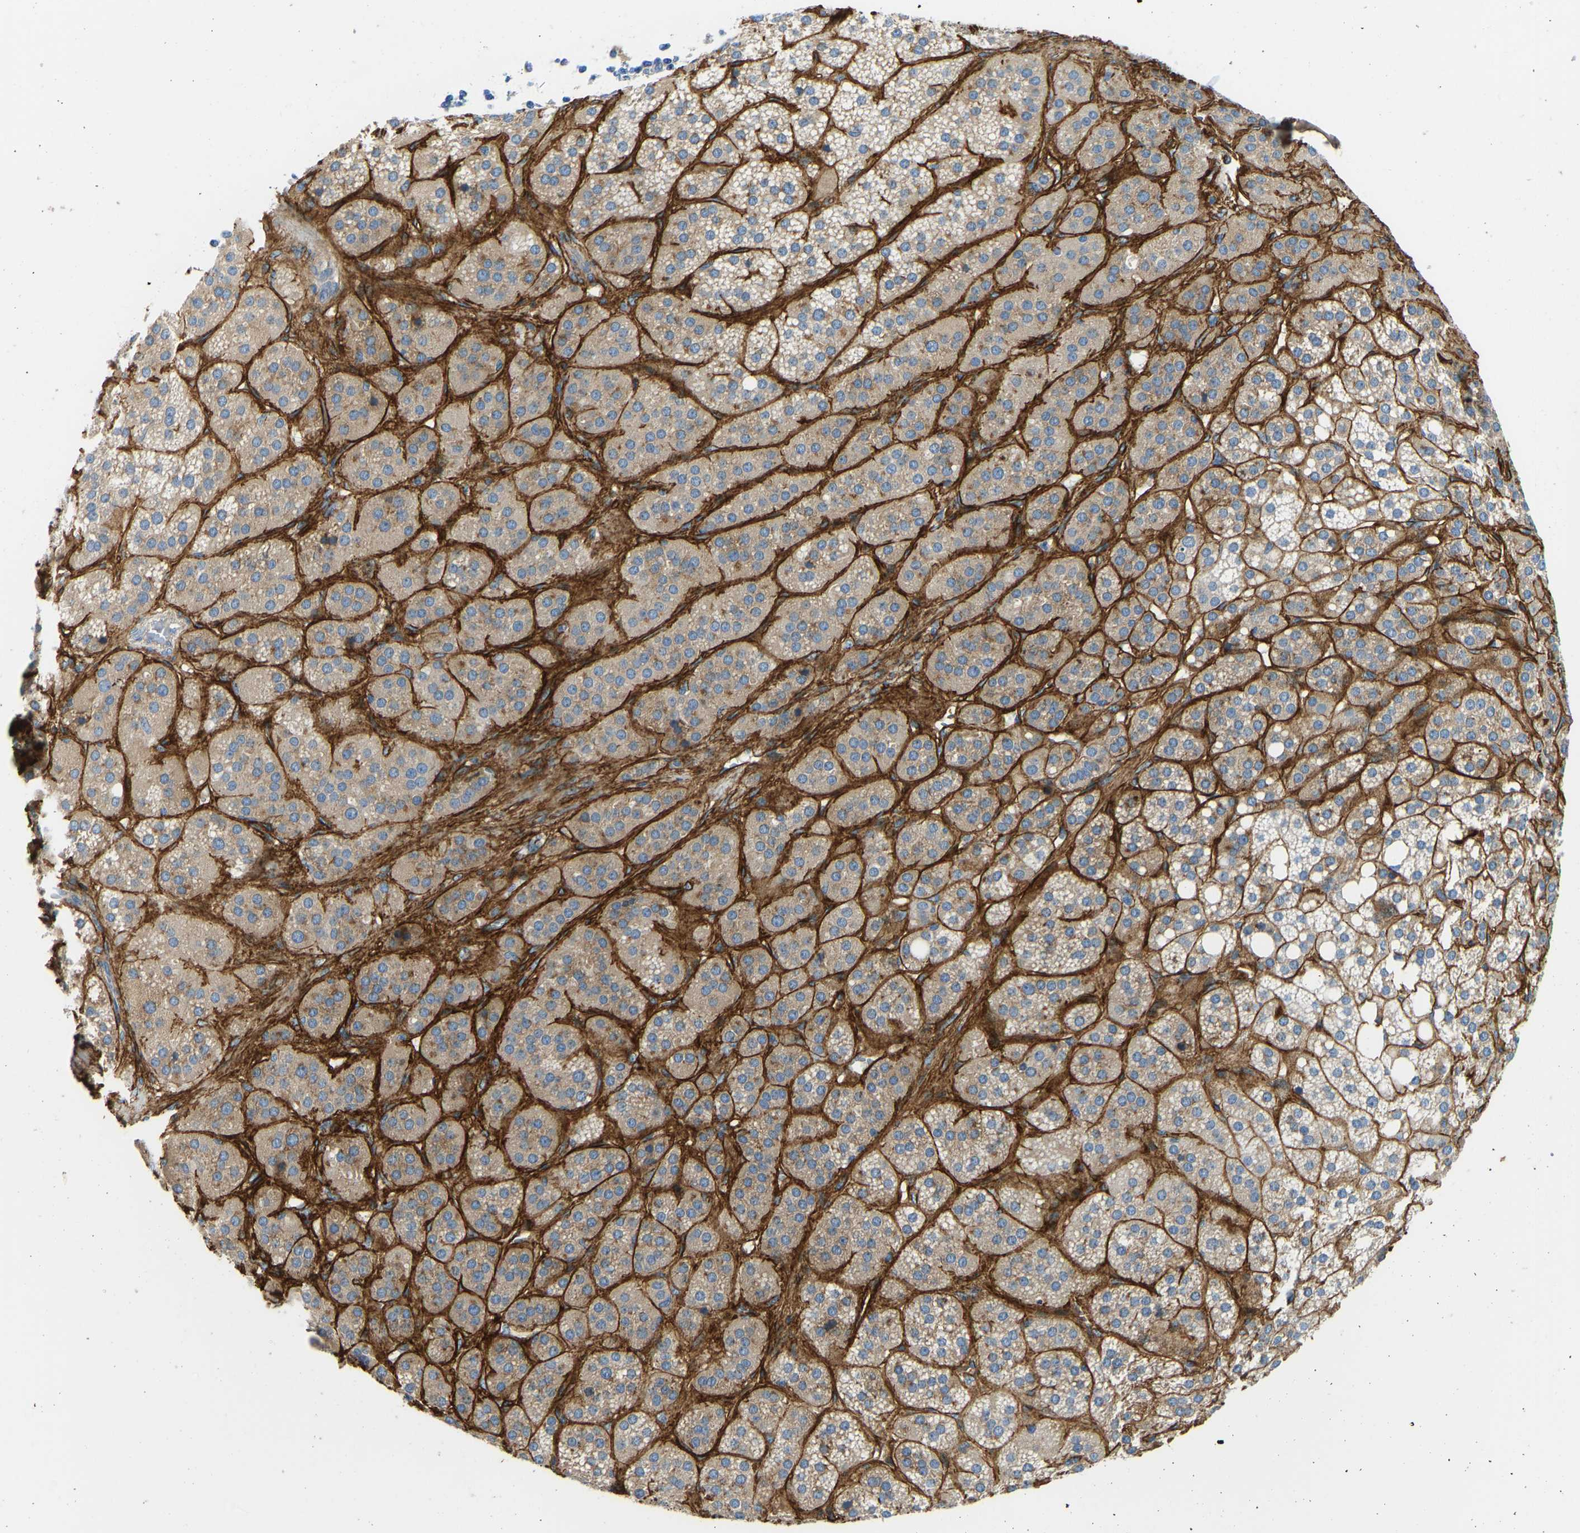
{"staining": {"intensity": "weak", "quantity": ">75%", "location": "cytoplasmic/membranous"}, "tissue": "adrenal gland", "cell_type": "Glandular cells", "image_type": "normal", "snomed": [{"axis": "morphology", "description": "Normal tissue, NOS"}, {"axis": "topography", "description": "Adrenal gland"}], "caption": "Immunohistochemistry (IHC) micrograph of normal adrenal gland: human adrenal gland stained using IHC exhibits low levels of weak protein expression localized specifically in the cytoplasmic/membranous of glandular cells, appearing as a cytoplasmic/membranous brown color.", "gene": "COL15A1", "patient": {"sex": "female", "age": 59}}